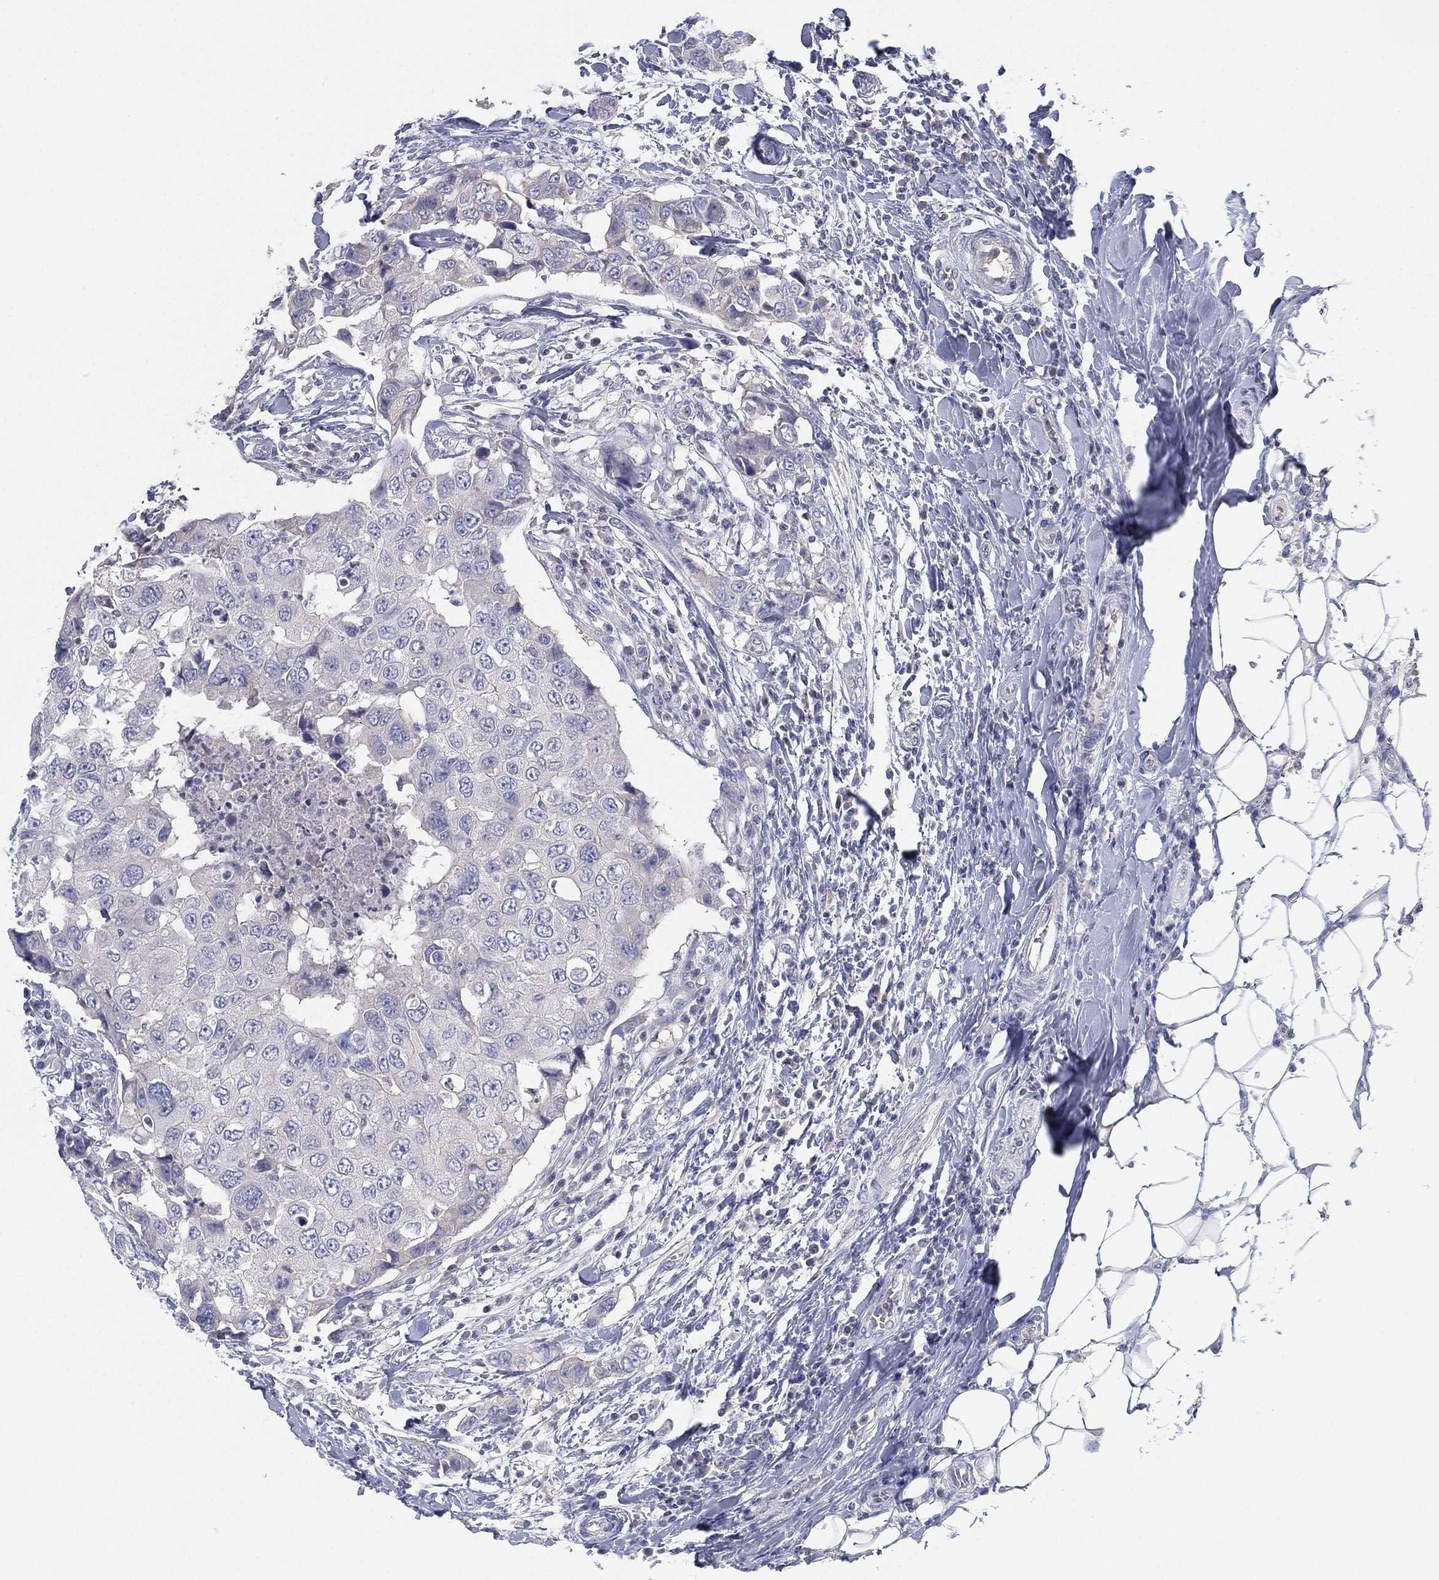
{"staining": {"intensity": "negative", "quantity": "none", "location": "none"}, "tissue": "breast cancer", "cell_type": "Tumor cells", "image_type": "cancer", "snomed": [{"axis": "morphology", "description": "Duct carcinoma"}, {"axis": "topography", "description": "Breast"}], "caption": "An immunohistochemistry micrograph of breast intraductal carcinoma is shown. There is no staining in tumor cells of breast intraductal carcinoma. The staining was performed using DAB (3,3'-diaminobenzidine) to visualize the protein expression in brown, while the nuclei were stained in blue with hematoxylin (Magnification: 20x).", "gene": "CYP2D6", "patient": {"sex": "female", "age": 27}}